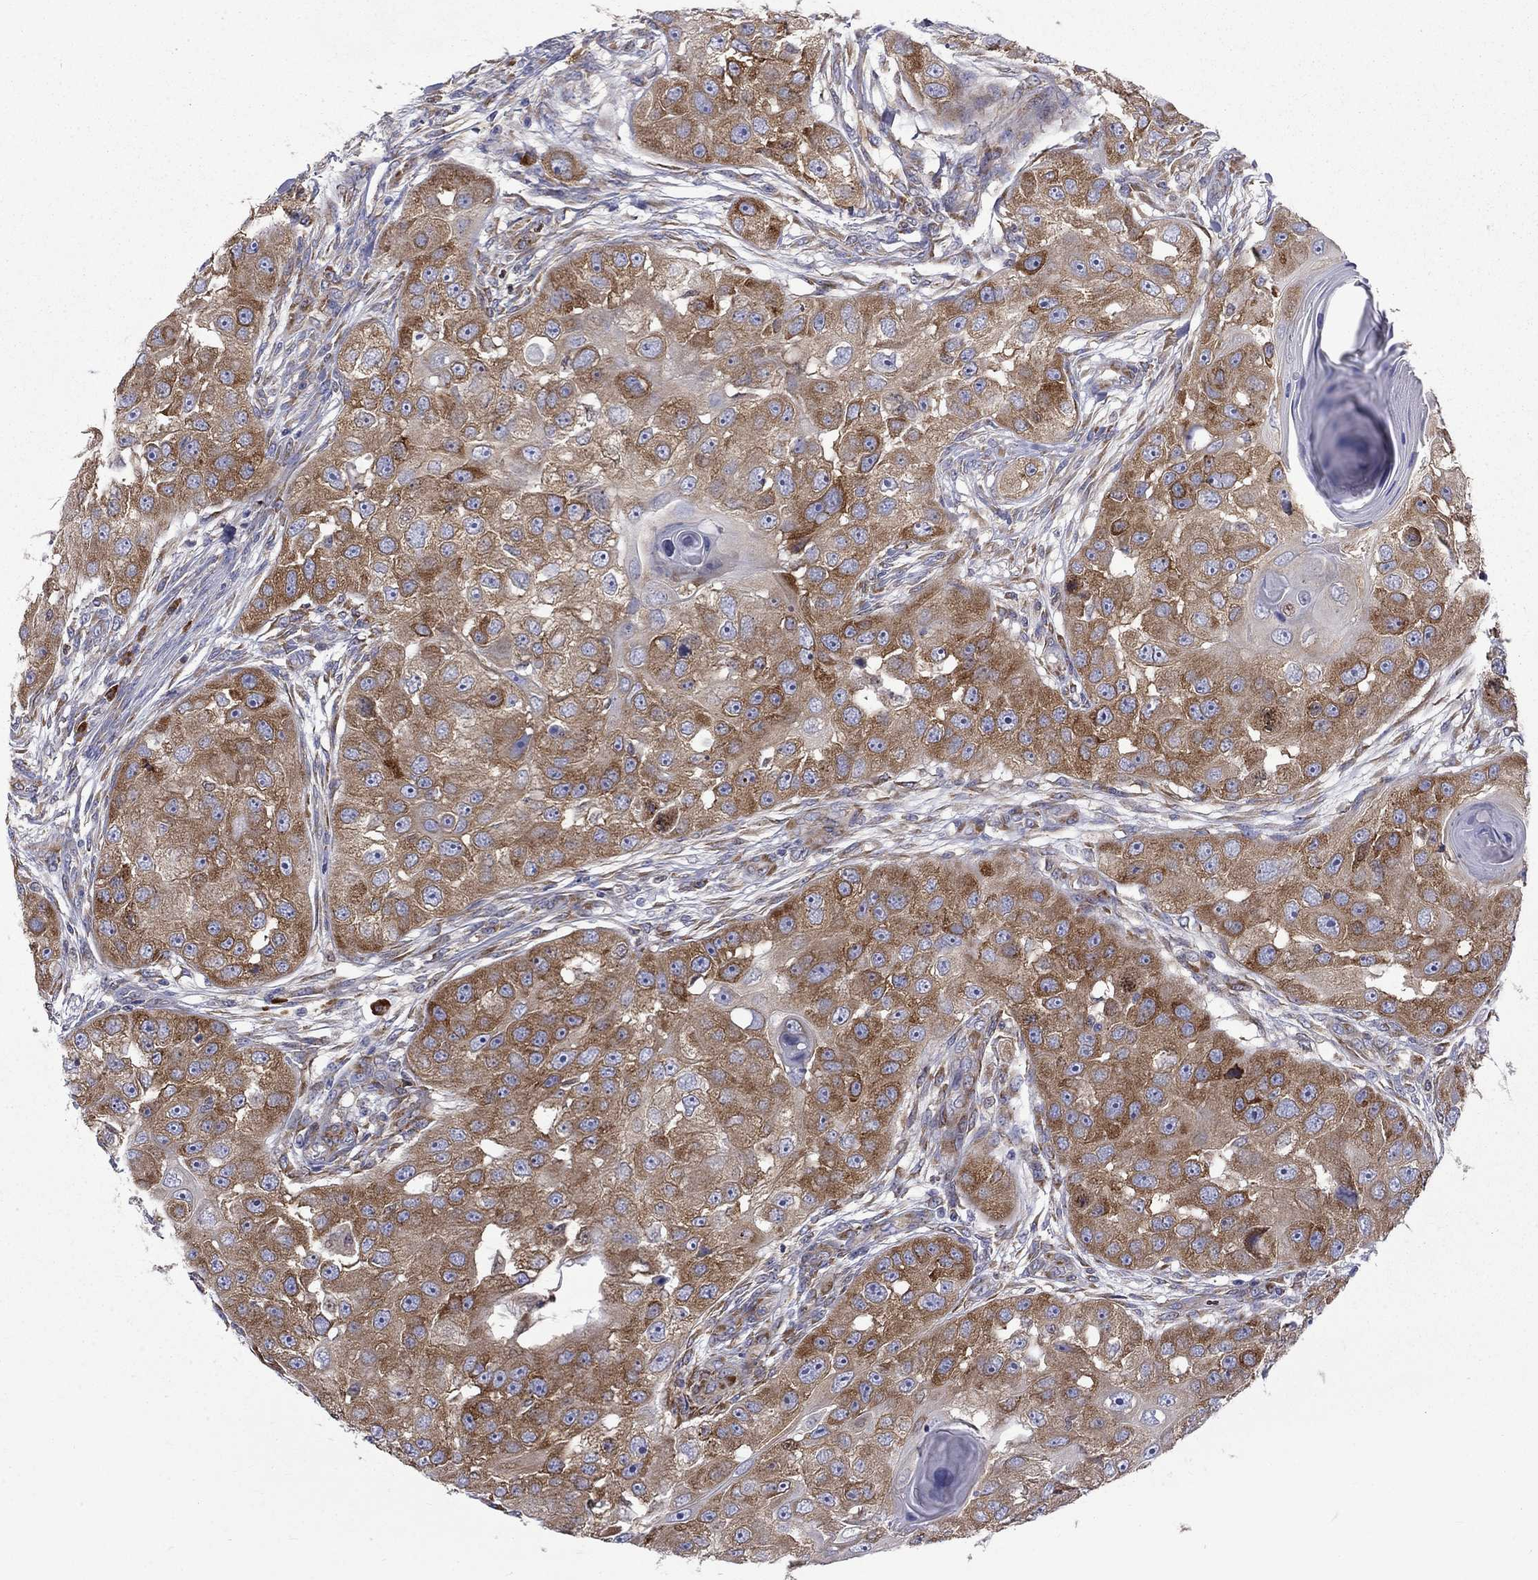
{"staining": {"intensity": "moderate", "quantity": ">75%", "location": "cytoplasmic/membranous"}, "tissue": "head and neck cancer", "cell_type": "Tumor cells", "image_type": "cancer", "snomed": [{"axis": "morphology", "description": "Squamous cell carcinoma, NOS"}, {"axis": "topography", "description": "Head-Neck"}], "caption": "Immunohistochemistry photomicrograph of human head and neck cancer stained for a protein (brown), which demonstrates medium levels of moderate cytoplasmic/membranous expression in about >75% of tumor cells.", "gene": "PABPC4", "patient": {"sex": "male", "age": 51}}